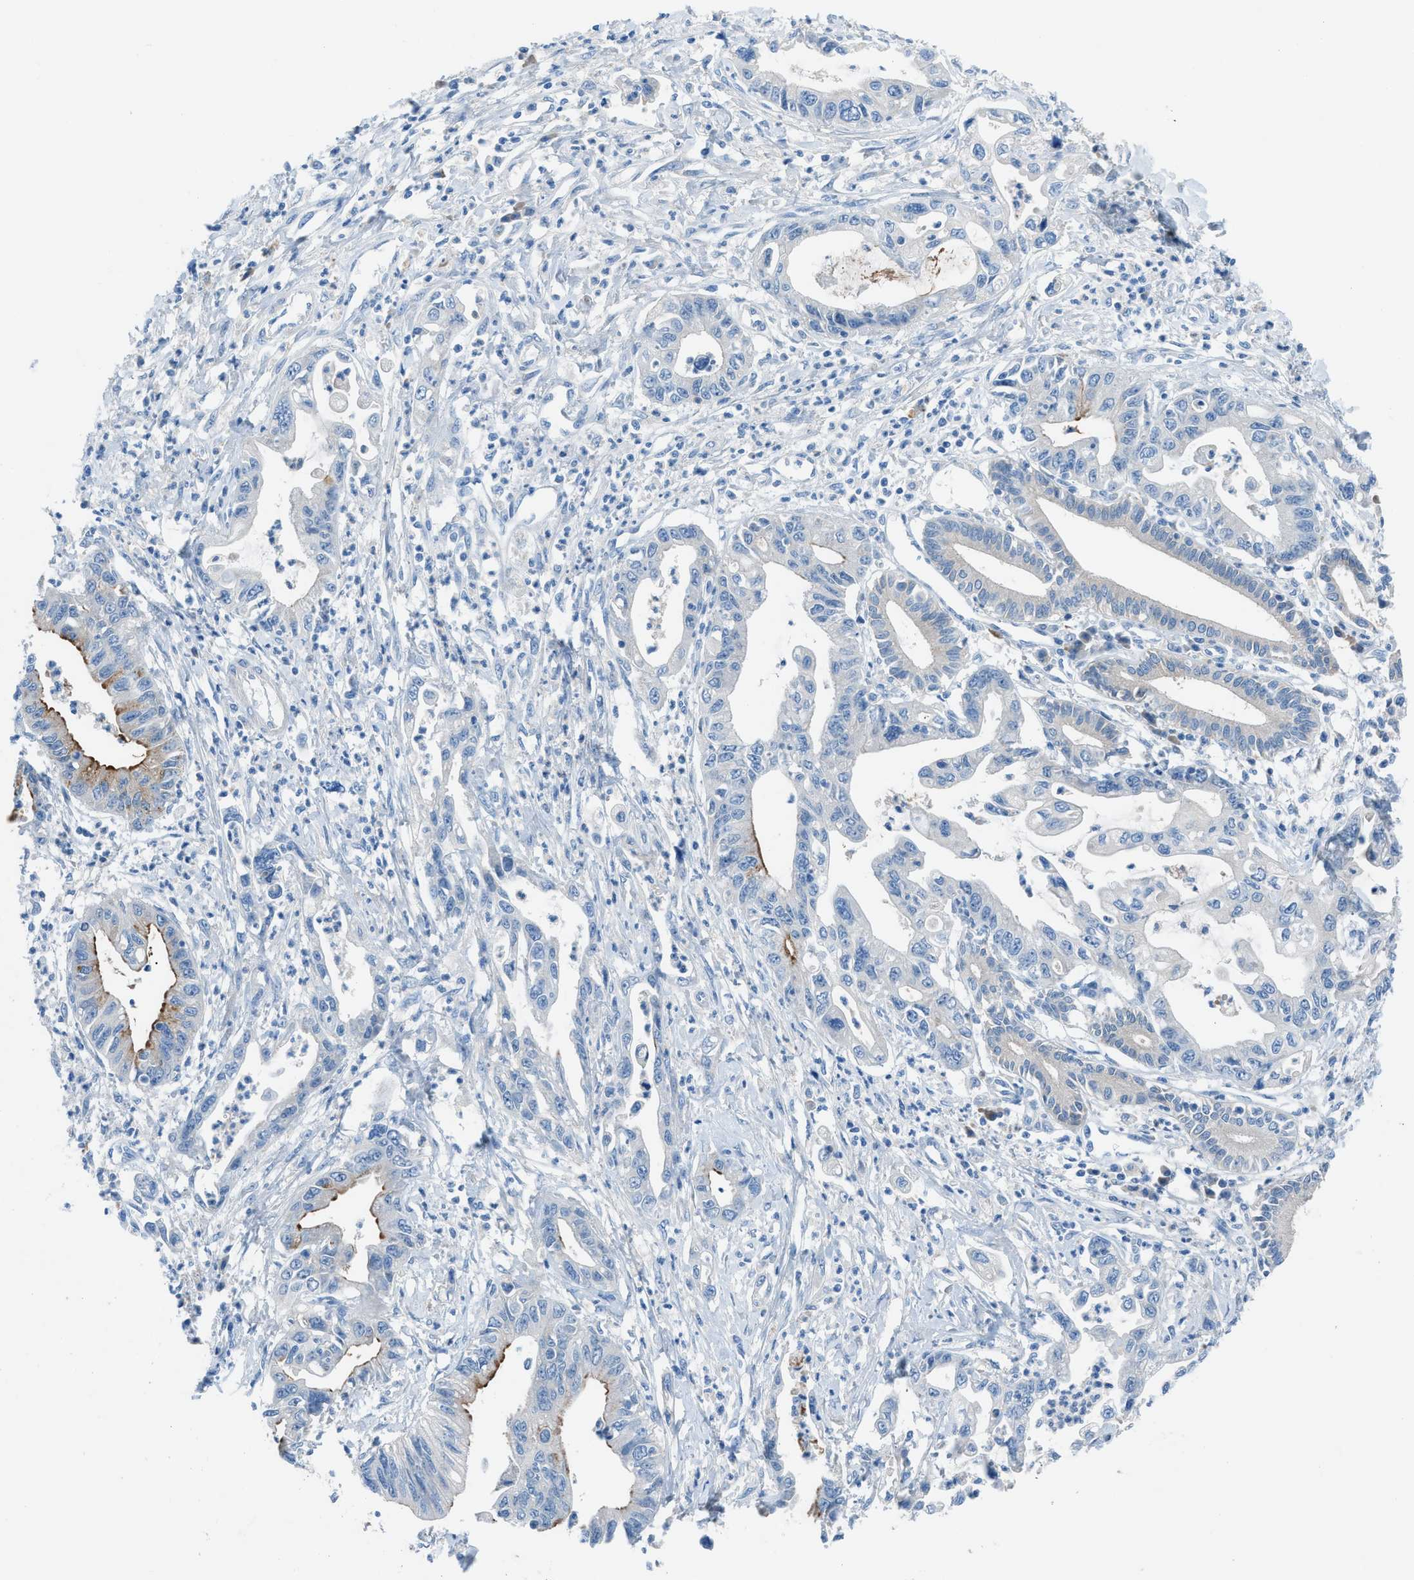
{"staining": {"intensity": "strong", "quantity": "<25%", "location": "cytoplasmic/membranous"}, "tissue": "pancreatic cancer", "cell_type": "Tumor cells", "image_type": "cancer", "snomed": [{"axis": "morphology", "description": "Adenocarcinoma, NOS"}, {"axis": "topography", "description": "Pancreas"}], "caption": "Pancreatic adenocarcinoma tissue displays strong cytoplasmic/membranous expression in about <25% of tumor cells", "gene": "C5AR2", "patient": {"sex": "male", "age": 56}}